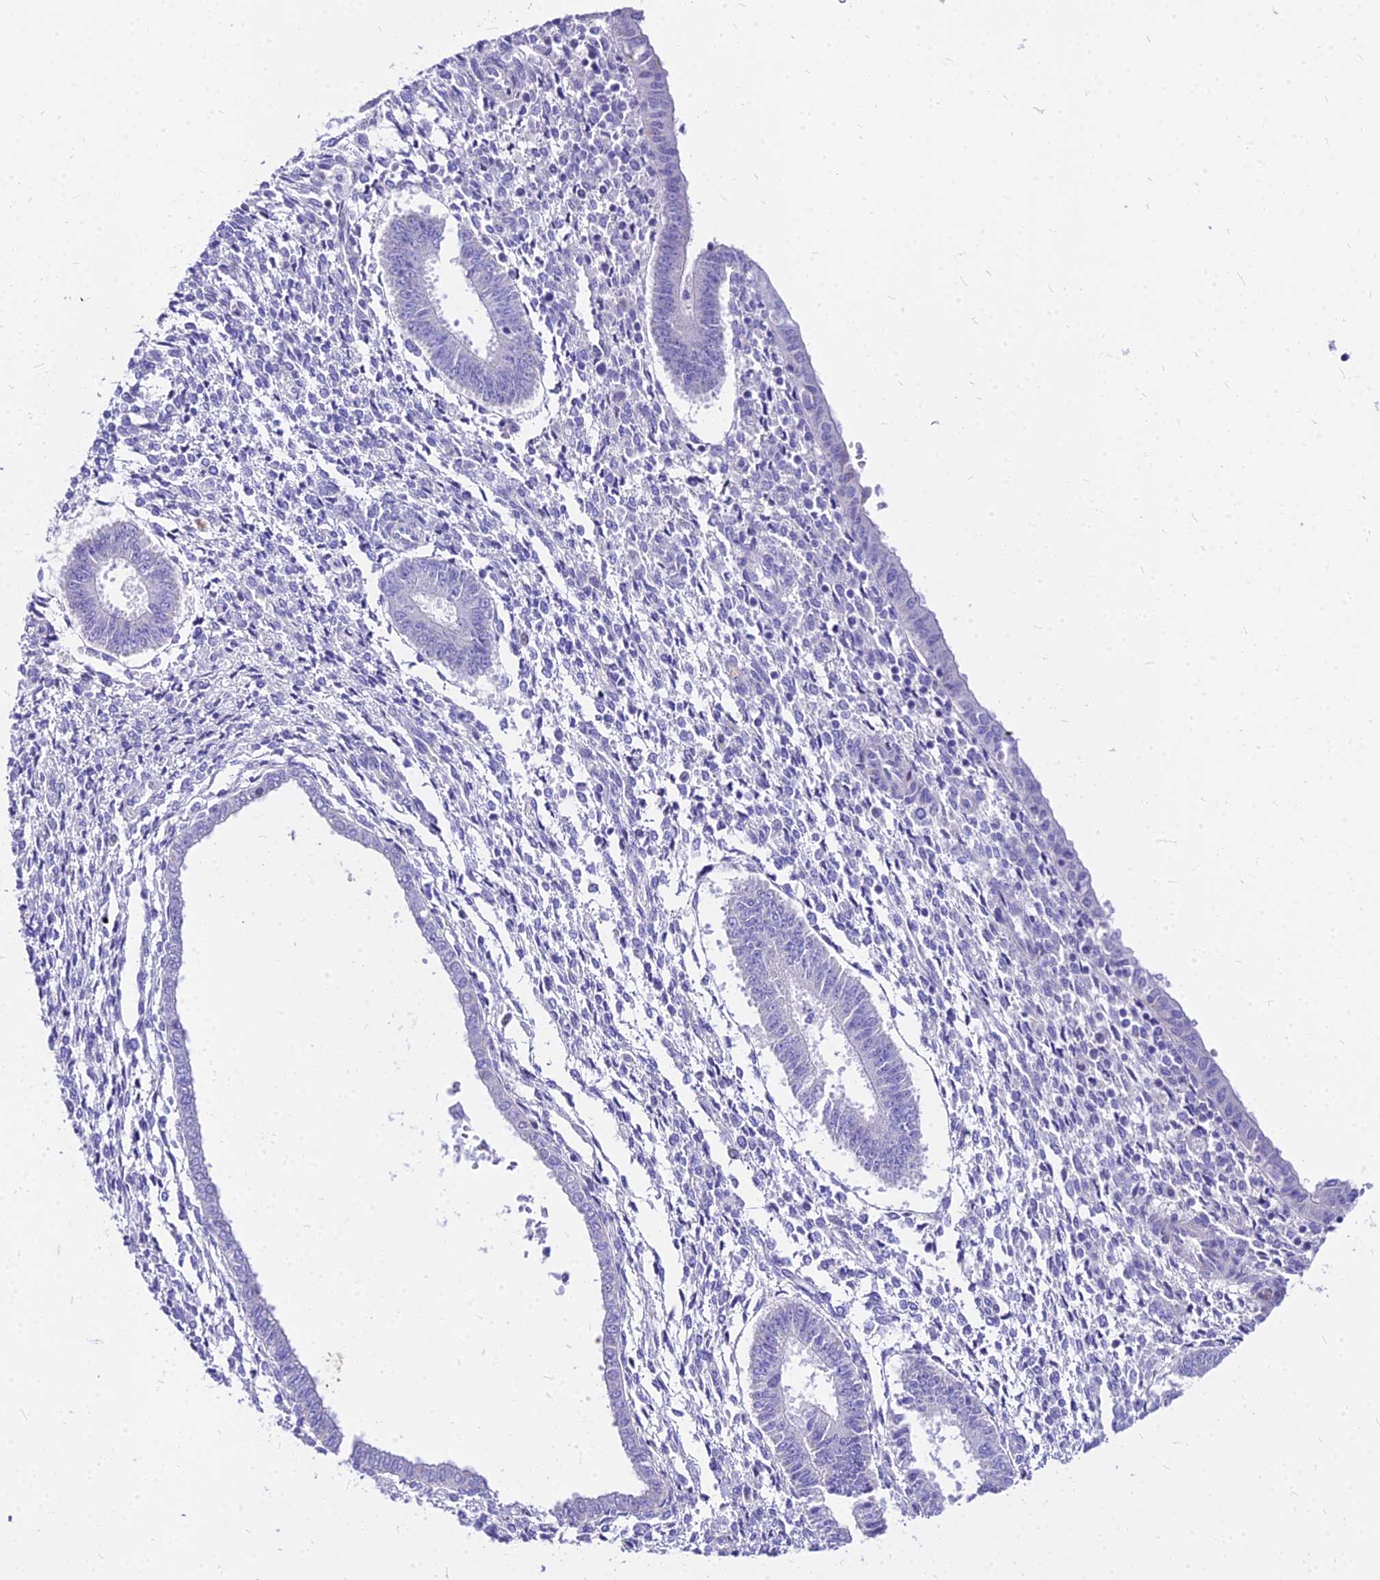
{"staining": {"intensity": "negative", "quantity": "none", "location": "none"}, "tissue": "endometrium", "cell_type": "Cells in endometrial stroma", "image_type": "normal", "snomed": [{"axis": "morphology", "description": "Normal tissue, NOS"}, {"axis": "topography", "description": "Endometrium"}], "caption": "DAB (3,3'-diaminobenzidine) immunohistochemical staining of benign endometrium exhibits no significant expression in cells in endometrial stroma.", "gene": "CARD18", "patient": {"sex": "female", "age": 35}}